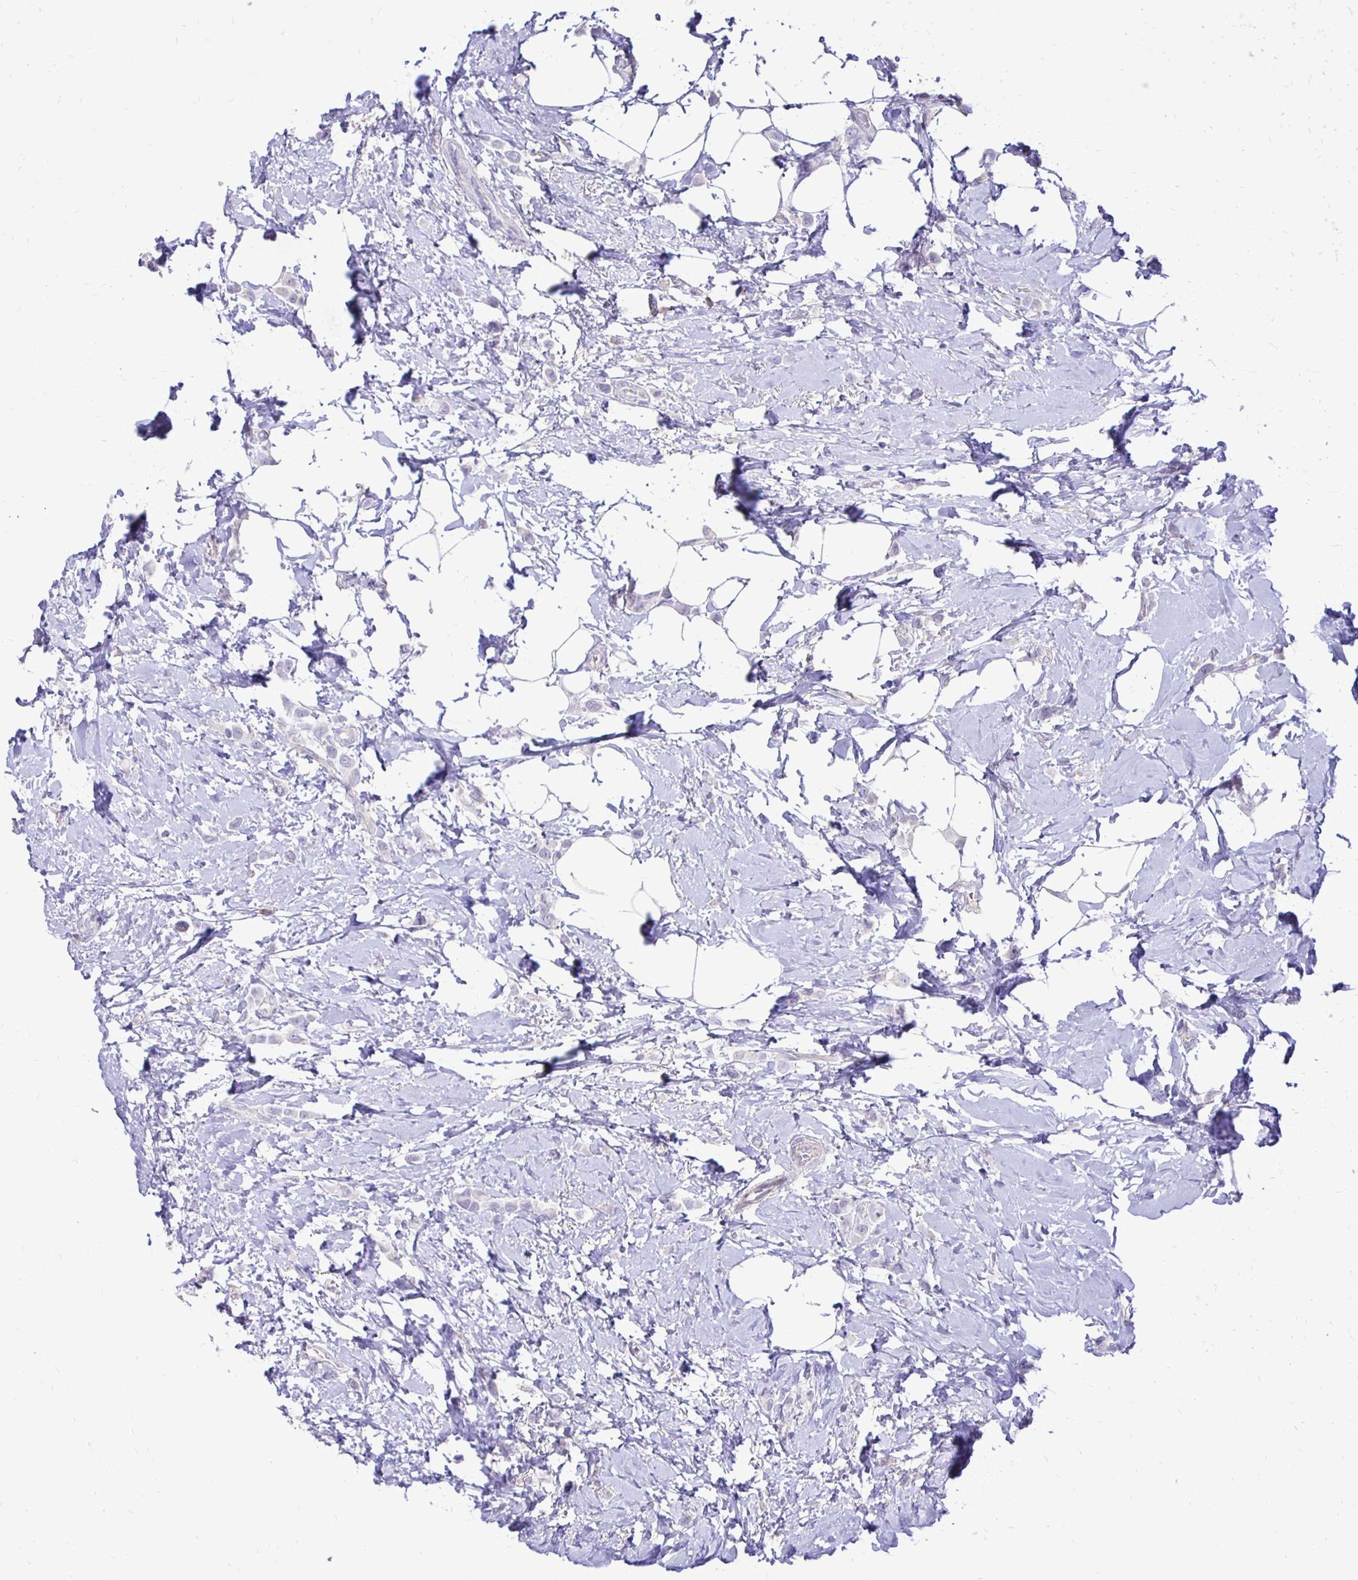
{"staining": {"intensity": "negative", "quantity": "none", "location": "none"}, "tissue": "breast cancer", "cell_type": "Tumor cells", "image_type": "cancer", "snomed": [{"axis": "morphology", "description": "Lobular carcinoma"}, {"axis": "topography", "description": "Breast"}], "caption": "DAB immunohistochemical staining of breast lobular carcinoma shows no significant positivity in tumor cells.", "gene": "GAS2", "patient": {"sex": "female", "age": 66}}